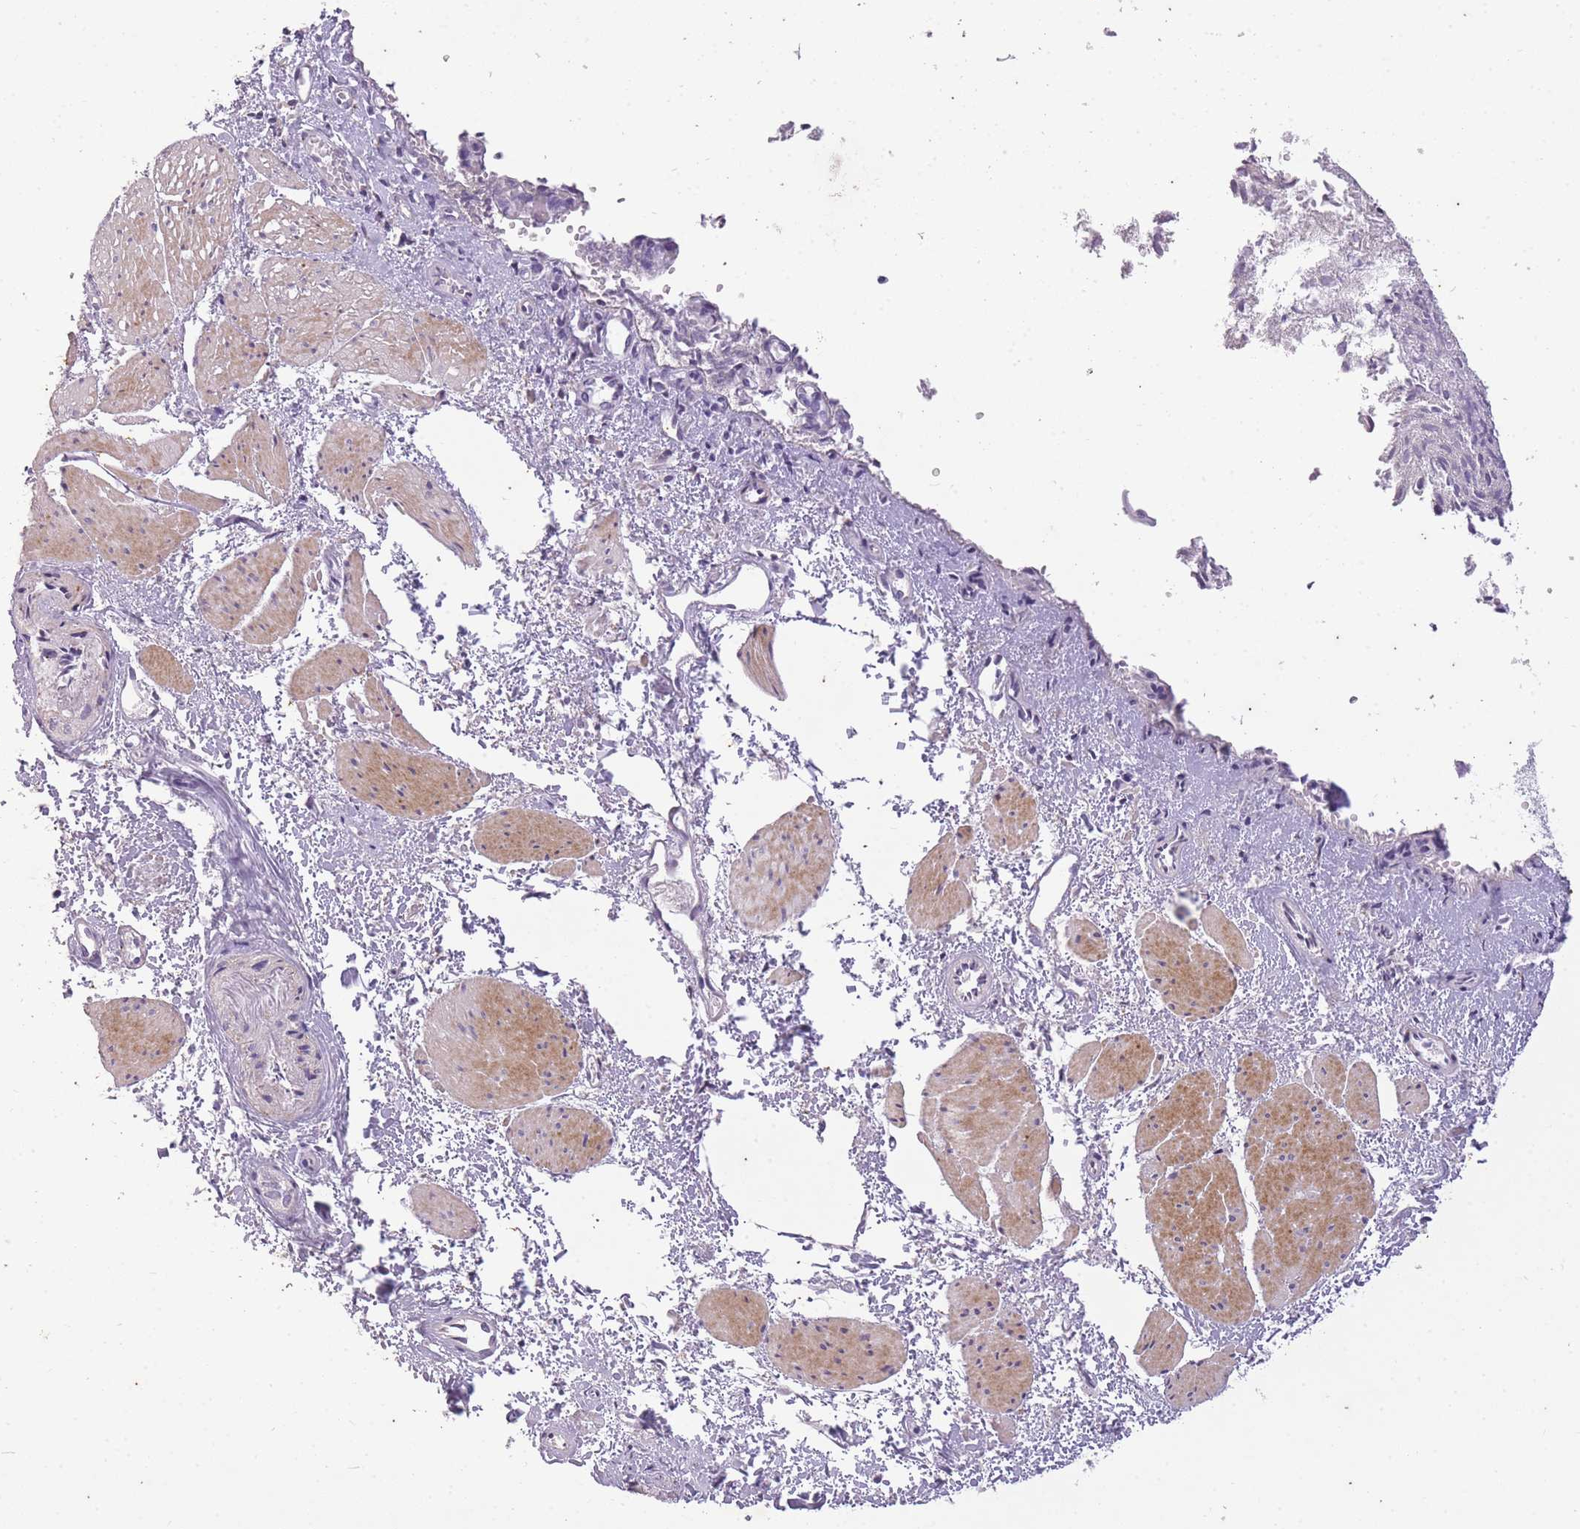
{"staining": {"intensity": "weak", "quantity": "<25%", "location": "cytoplasmic/membranous,nuclear"}, "tissue": "esophagus", "cell_type": "Squamous epithelial cells", "image_type": "normal", "snomed": [{"axis": "morphology", "description": "Normal tissue, NOS"}, {"axis": "topography", "description": "Esophagus"}], "caption": "This histopathology image is of unremarkable esophagus stained with immunohistochemistry (IHC) to label a protein in brown with the nuclei are counter-stained blue. There is no staining in squamous epithelial cells.", "gene": "CNTNAP3B", "patient": {"sex": "male", "age": 69}}